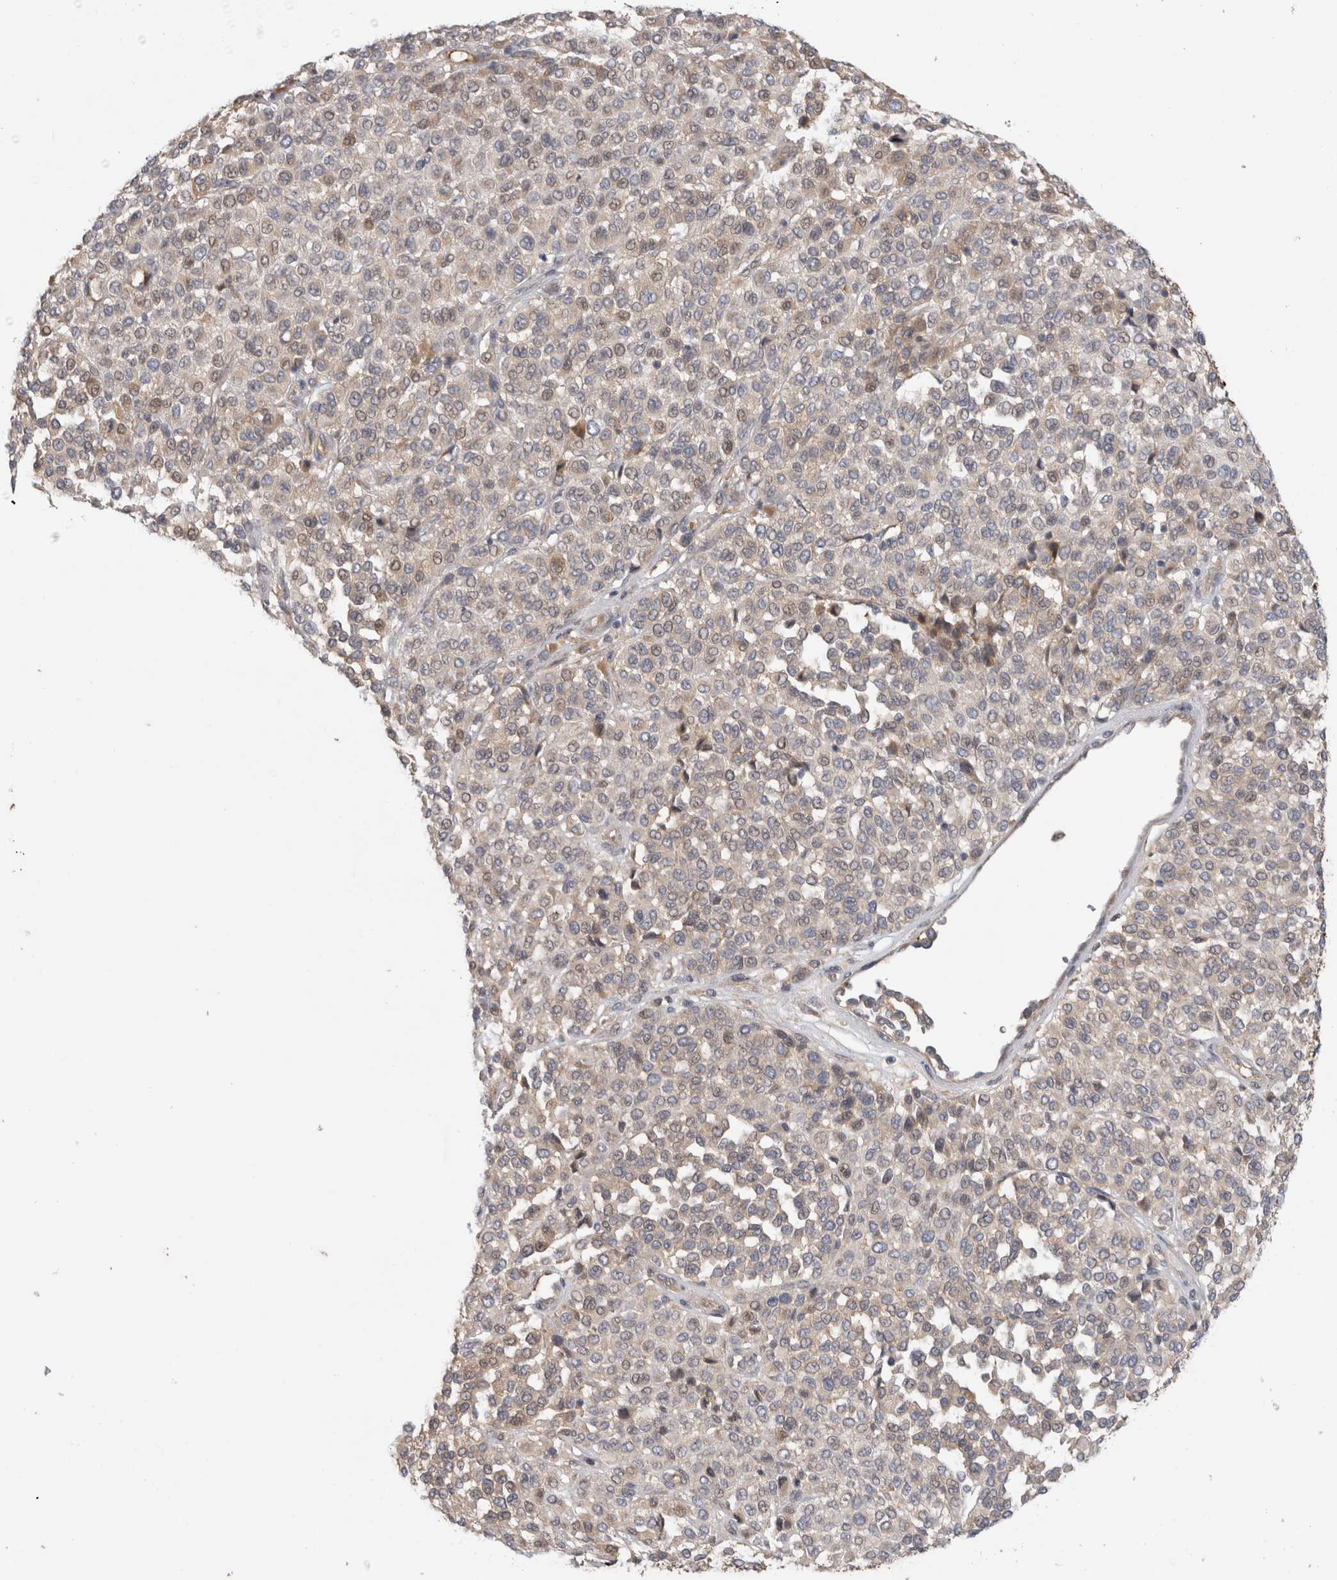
{"staining": {"intensity": "negative", "quantity": "none", "location": "none"}, "tissue": "melanoma", "cell_type": "Tumor cells", "image_type": "cancer", "snomed": [{"axis": "morphology", "description": "Malignant melanoma, Metastatic site"}, {"axis": "topography", "description": "Pancreas"}], "caption": "Tumor cells are negative for protein expression in human melanoma.", "gene": "TBCE", "patient": {"sex": "female", "age": 30}}